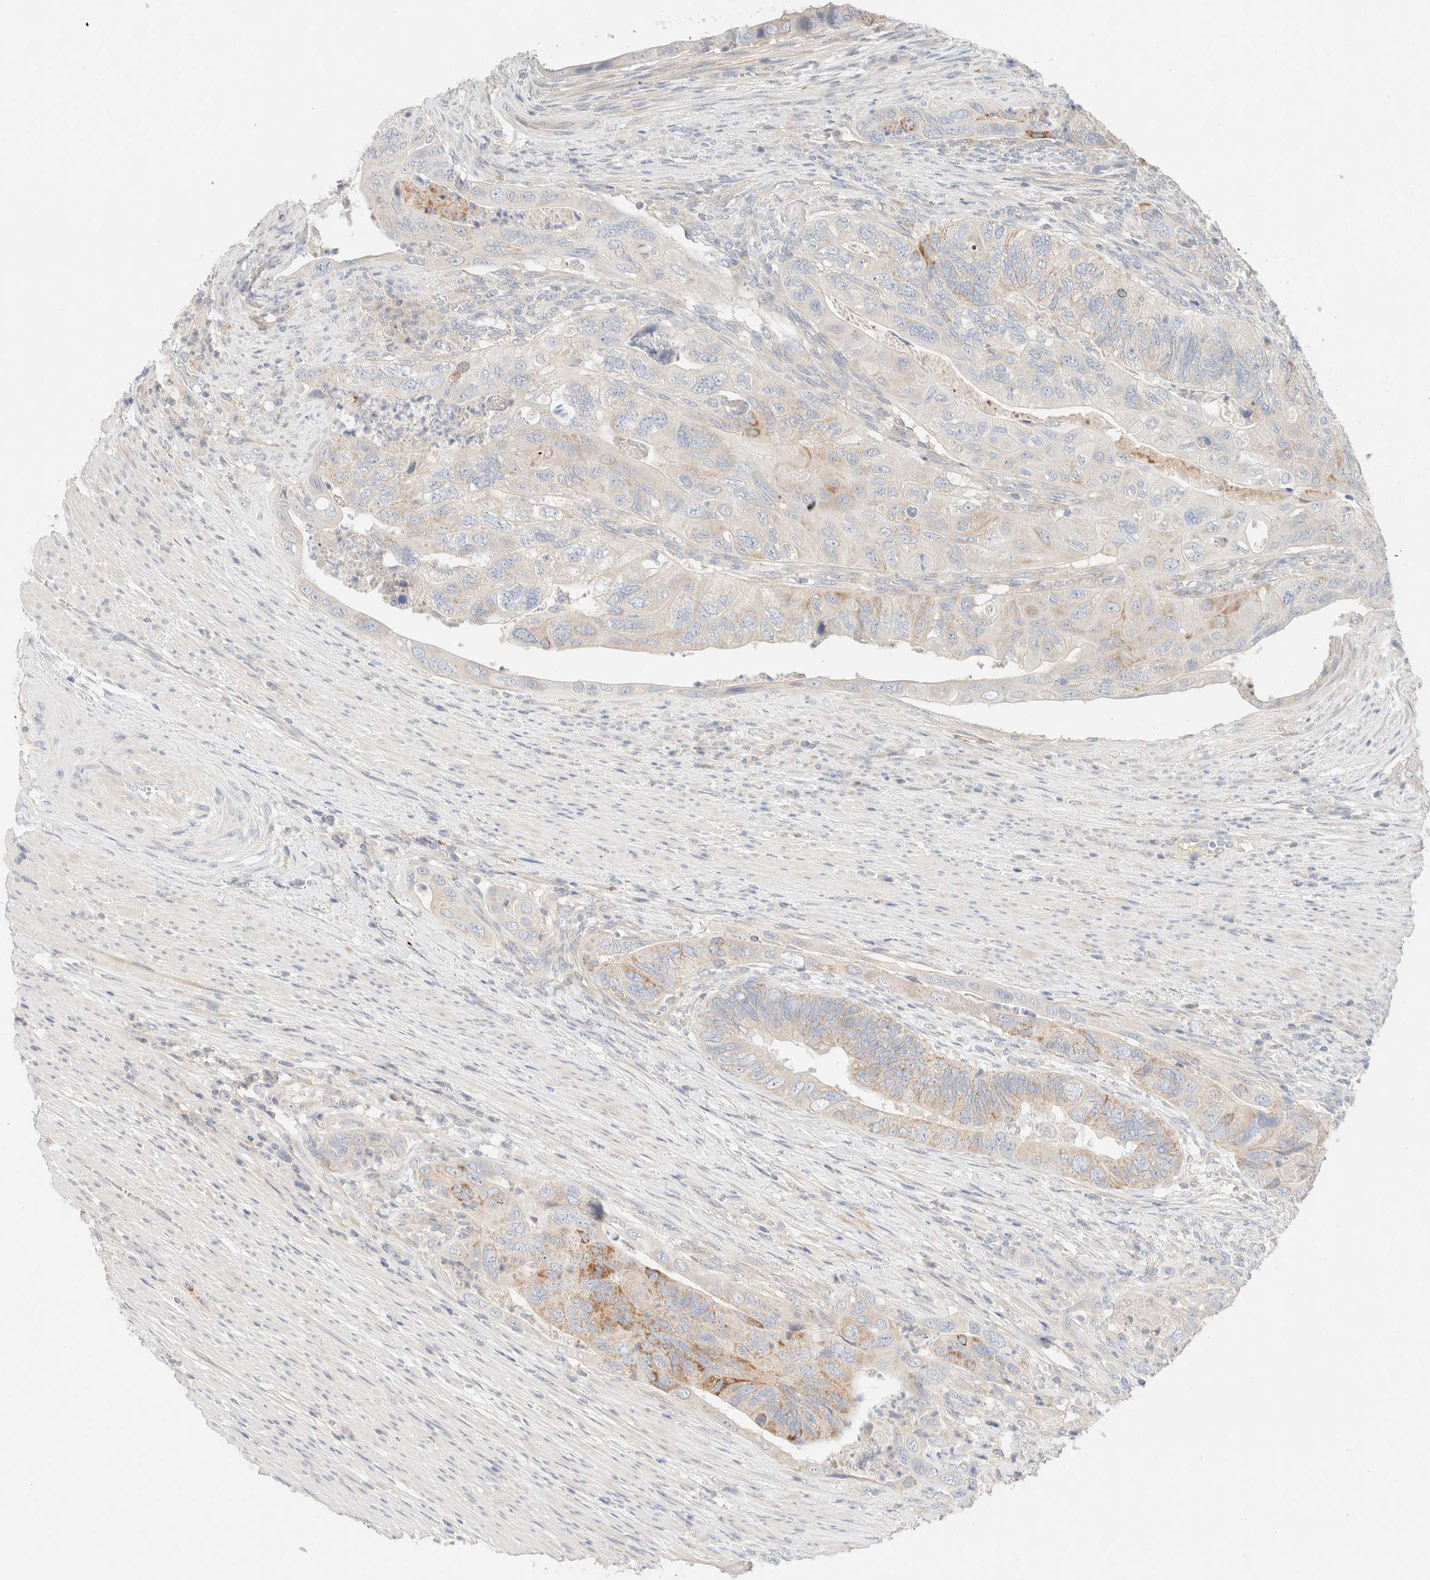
{"staining": {"intensity": "moderate", "quantity": "<25%", "location": "cytoplasmic/membranous"}, "tissue": "colorectal cancer", "cell_type": "Tumor cells", "image_type": "cancer", "snomed": [{"axis": "morphology", "description": "Adenocarcinoma, NOS"}, {"axis": "topography", "description": "Rectum"}], "caption": "Immunohistochemistry (IHC) (DAB (3,3'-diaminobenzidine)) staining of human colorectal cancer exhibits moderate cytoplasmic/membranous protein expression in approximately <25% of tumor cells.", "gene": "SARM1", "patient": {"sex": "male", "age": 63}}